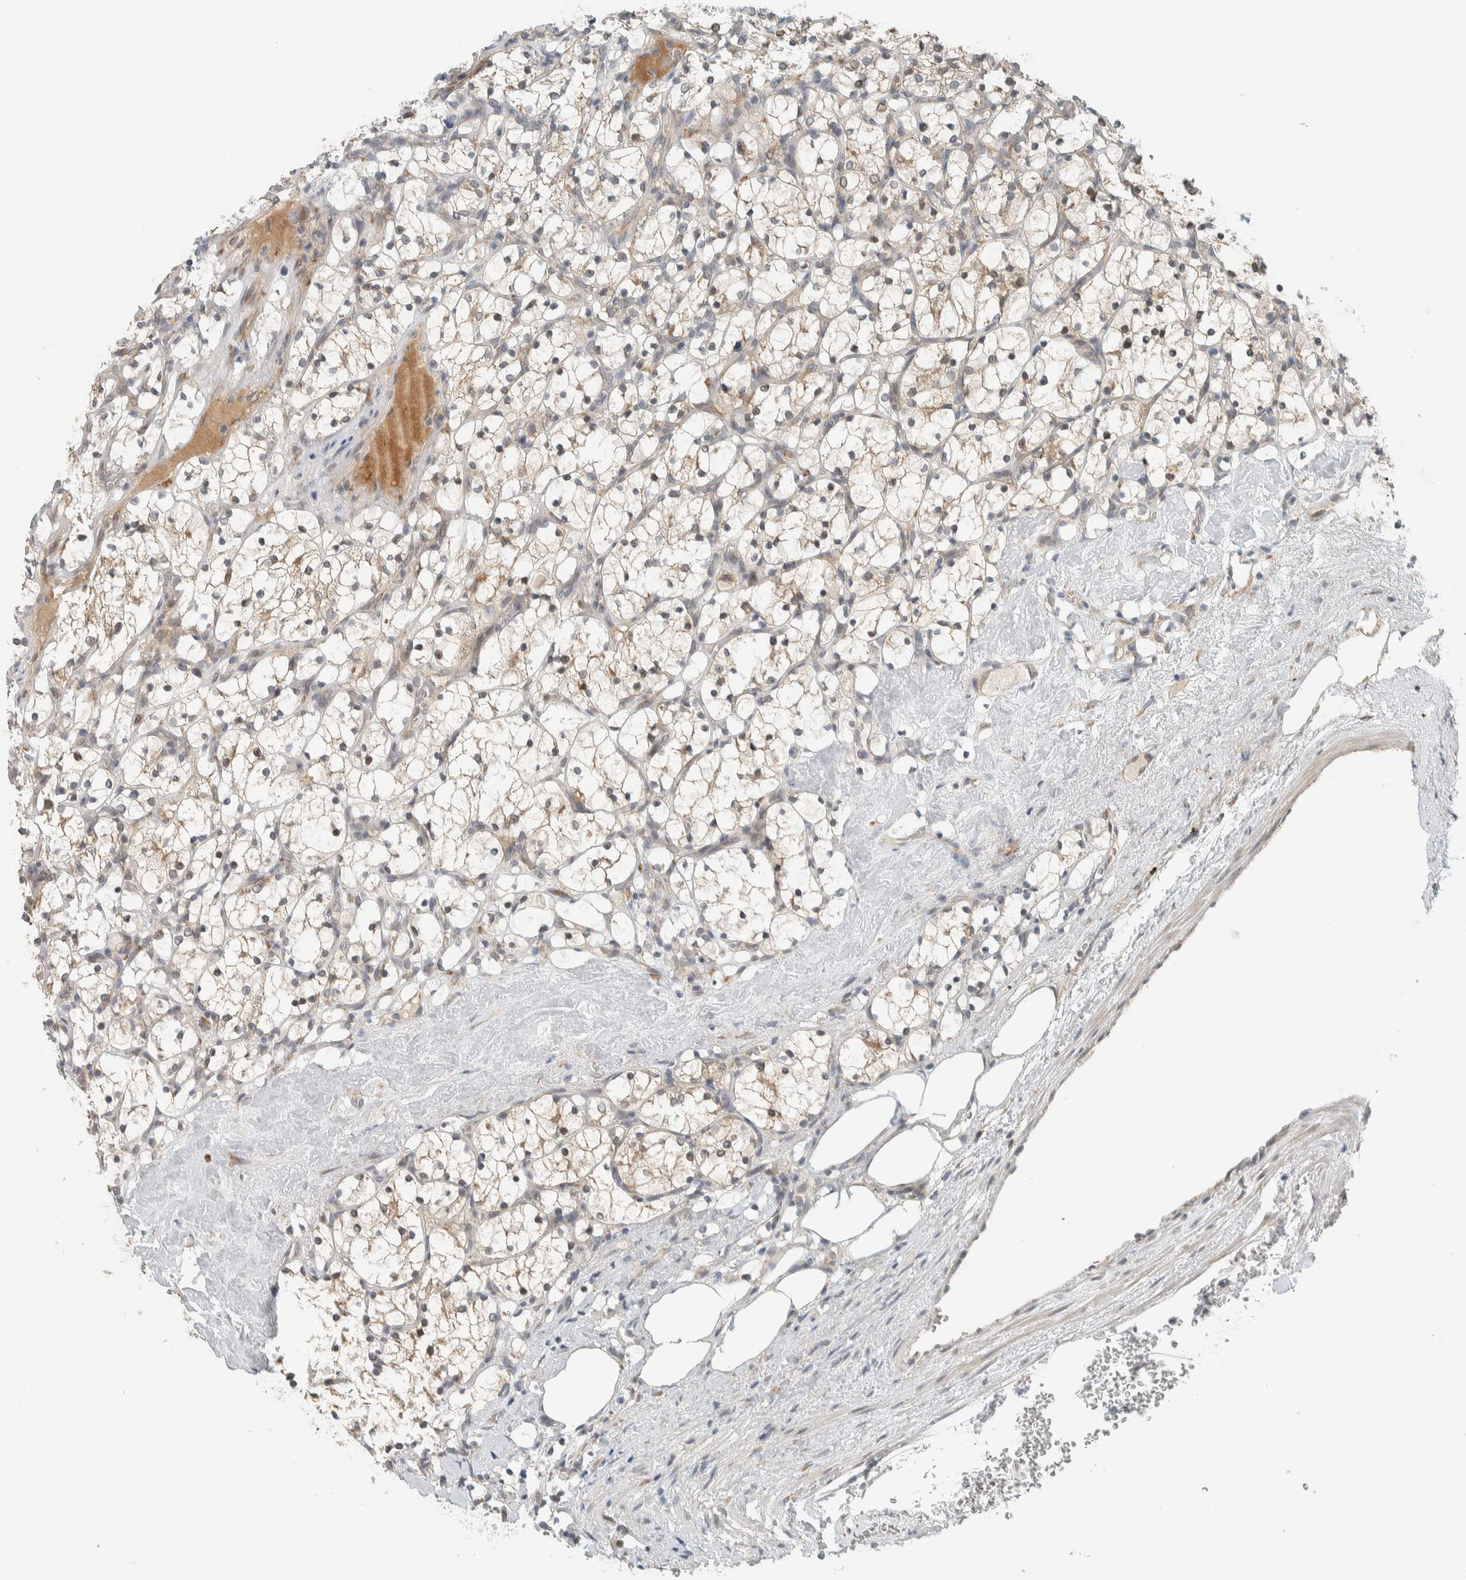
{"staining": {"intensity": "weak", "quantity": "25%-75%", "location": "cytoplasmic/membranous"}, "tissue": "renal cancer", "cell_type": "Tumor cells", "image_type": "cancer", "snomed": [{"axis": "morphology", "description": "Adenocarcinoma, NOS"}, {"axis": "topography", "description": "Kidney"}], "caption": "High-power microscopy captured an immunohistochemistry (IHC) image of adenocarcinoma (renal), revealing weak cytoplasmic/membranous staining in approximately 25%-75% of tumor cells. (brown staining indicates protein expression, while blue staining denotes nuclei).", "gene": "CTBP2", "patient": {"sex": "female", "age": 69}}